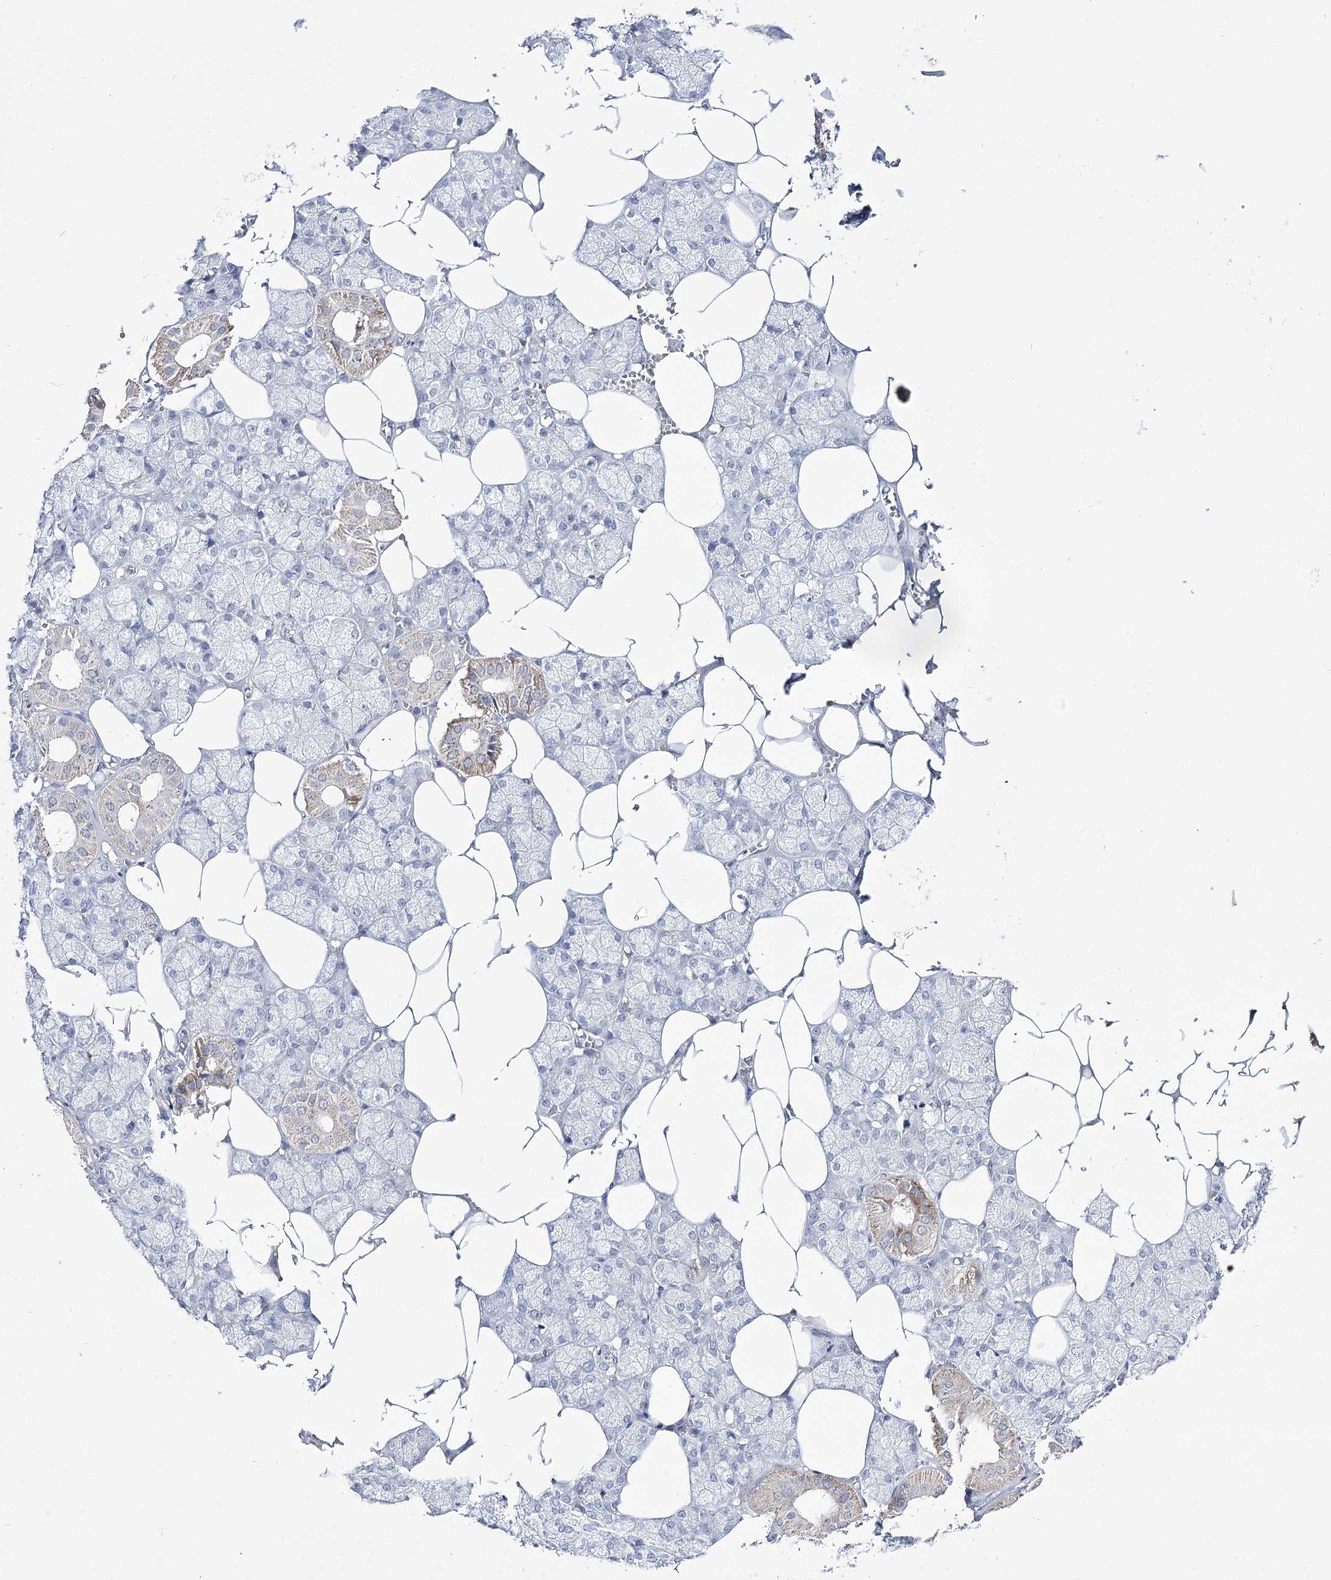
{"staining": {"intensity": "moderate", "quantity": "<25%", "location": "cytoplasmic/membranous"}, "tissue": "salivary gland", "cell_type": "Glandular cells", "image_type": "normal", "snomed": [{"axis": "morphology", "description": "Normal tissue, NOS"}, {"axis": "topography", "description": "Salivary gland"}], "caption": "IHC of benign salivary gland displays low levels of moderate cytoplasmic/membranous staining in about <25% of glandular cells.", "gene": "RBM15B", "patient": {"sex": "male", "age": 62}}